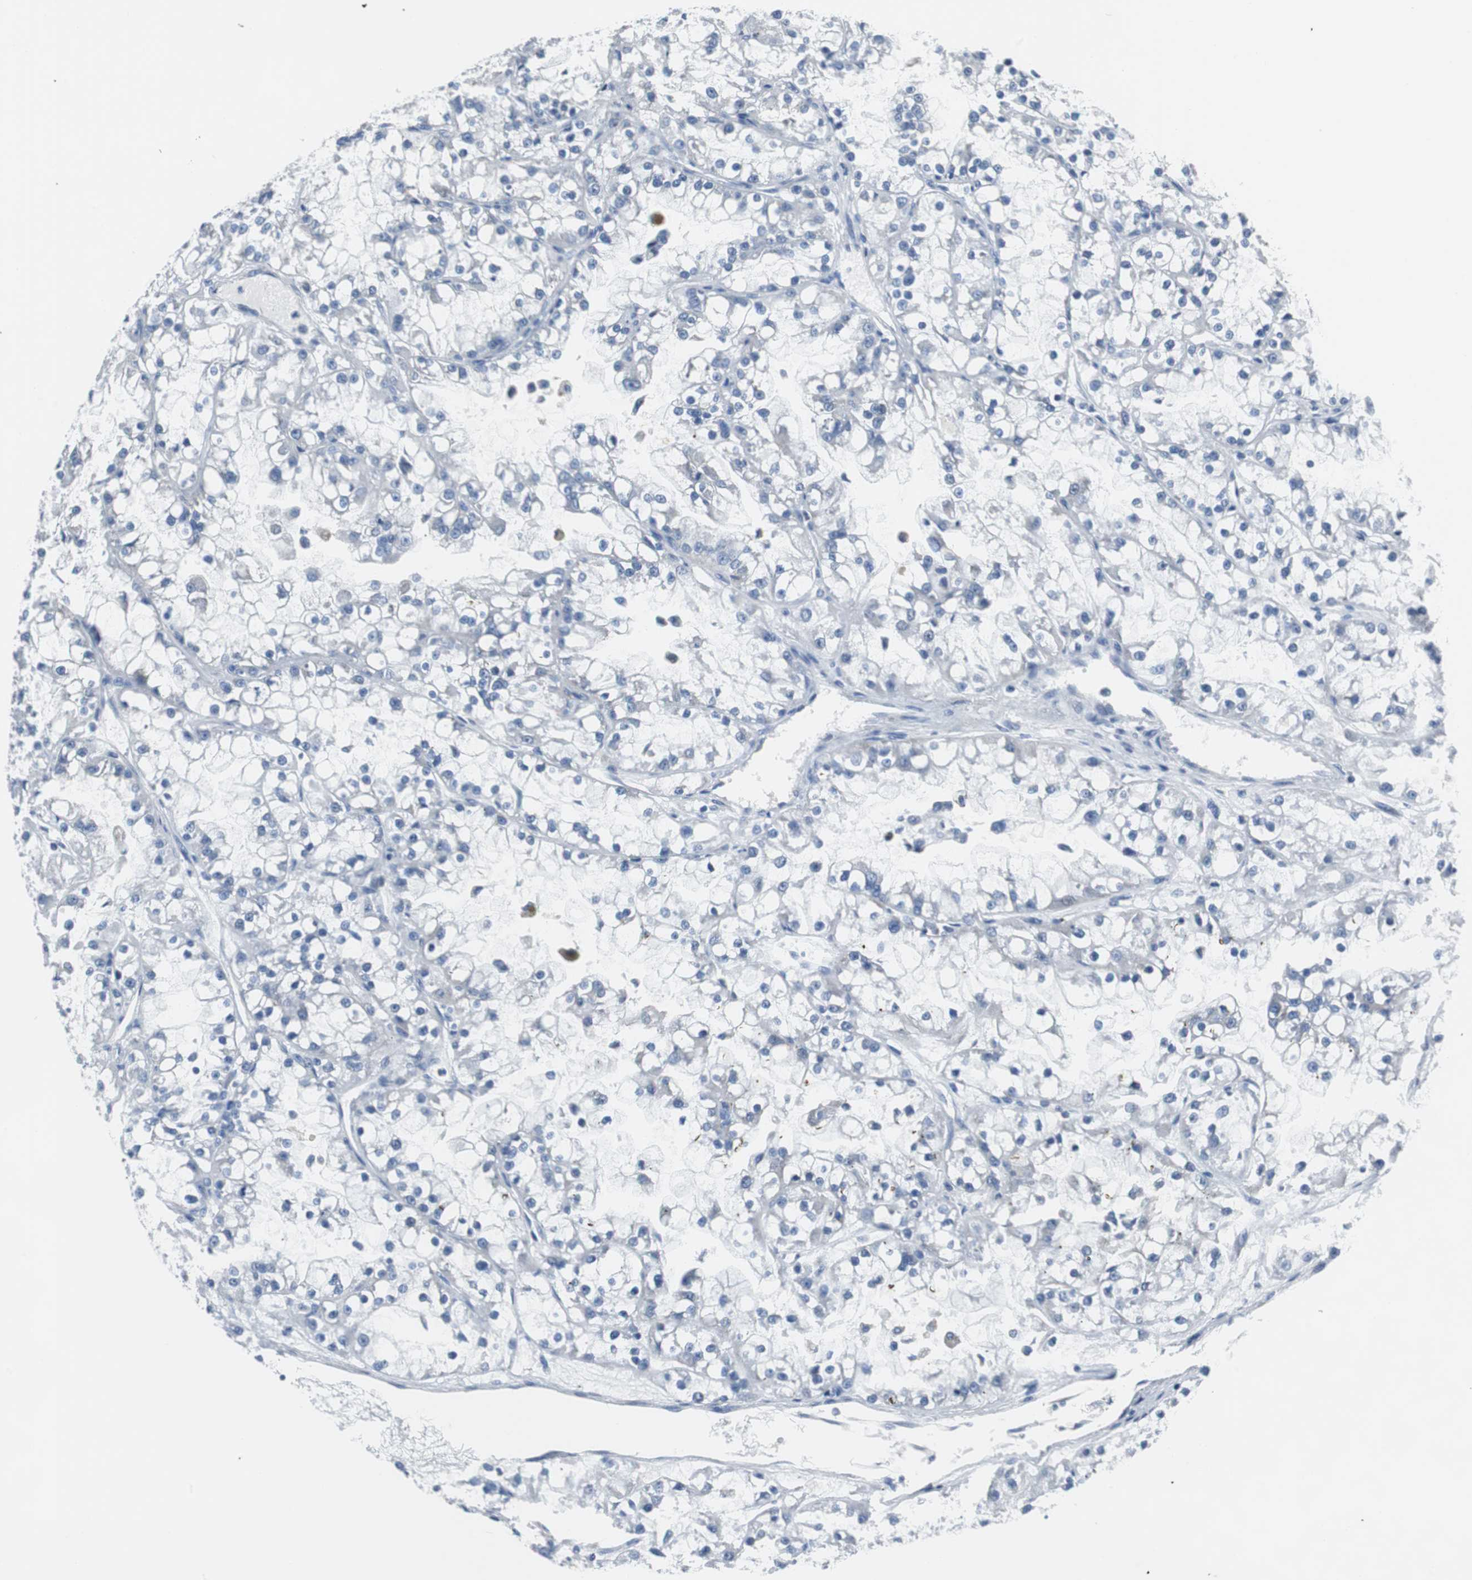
{"staining": {"intensity": "negative", "quantity": "none", "location": "none"}, "tissue": "renal cancer", "cell_type": "Tumor cells", "image_type": "cancer", "snomed": [{"axis": "morphology", "description": "Adenocarcinoma, NOS"}, {"axis": "topography", "description": "Kidney"}], "caption": "An immunohistochemistry histopathology image of renal cancer is shown. There is no staining in tumor cells of renal cancer.", "gene": "TP63", "patient": {"sex": "female", "age": 52}}